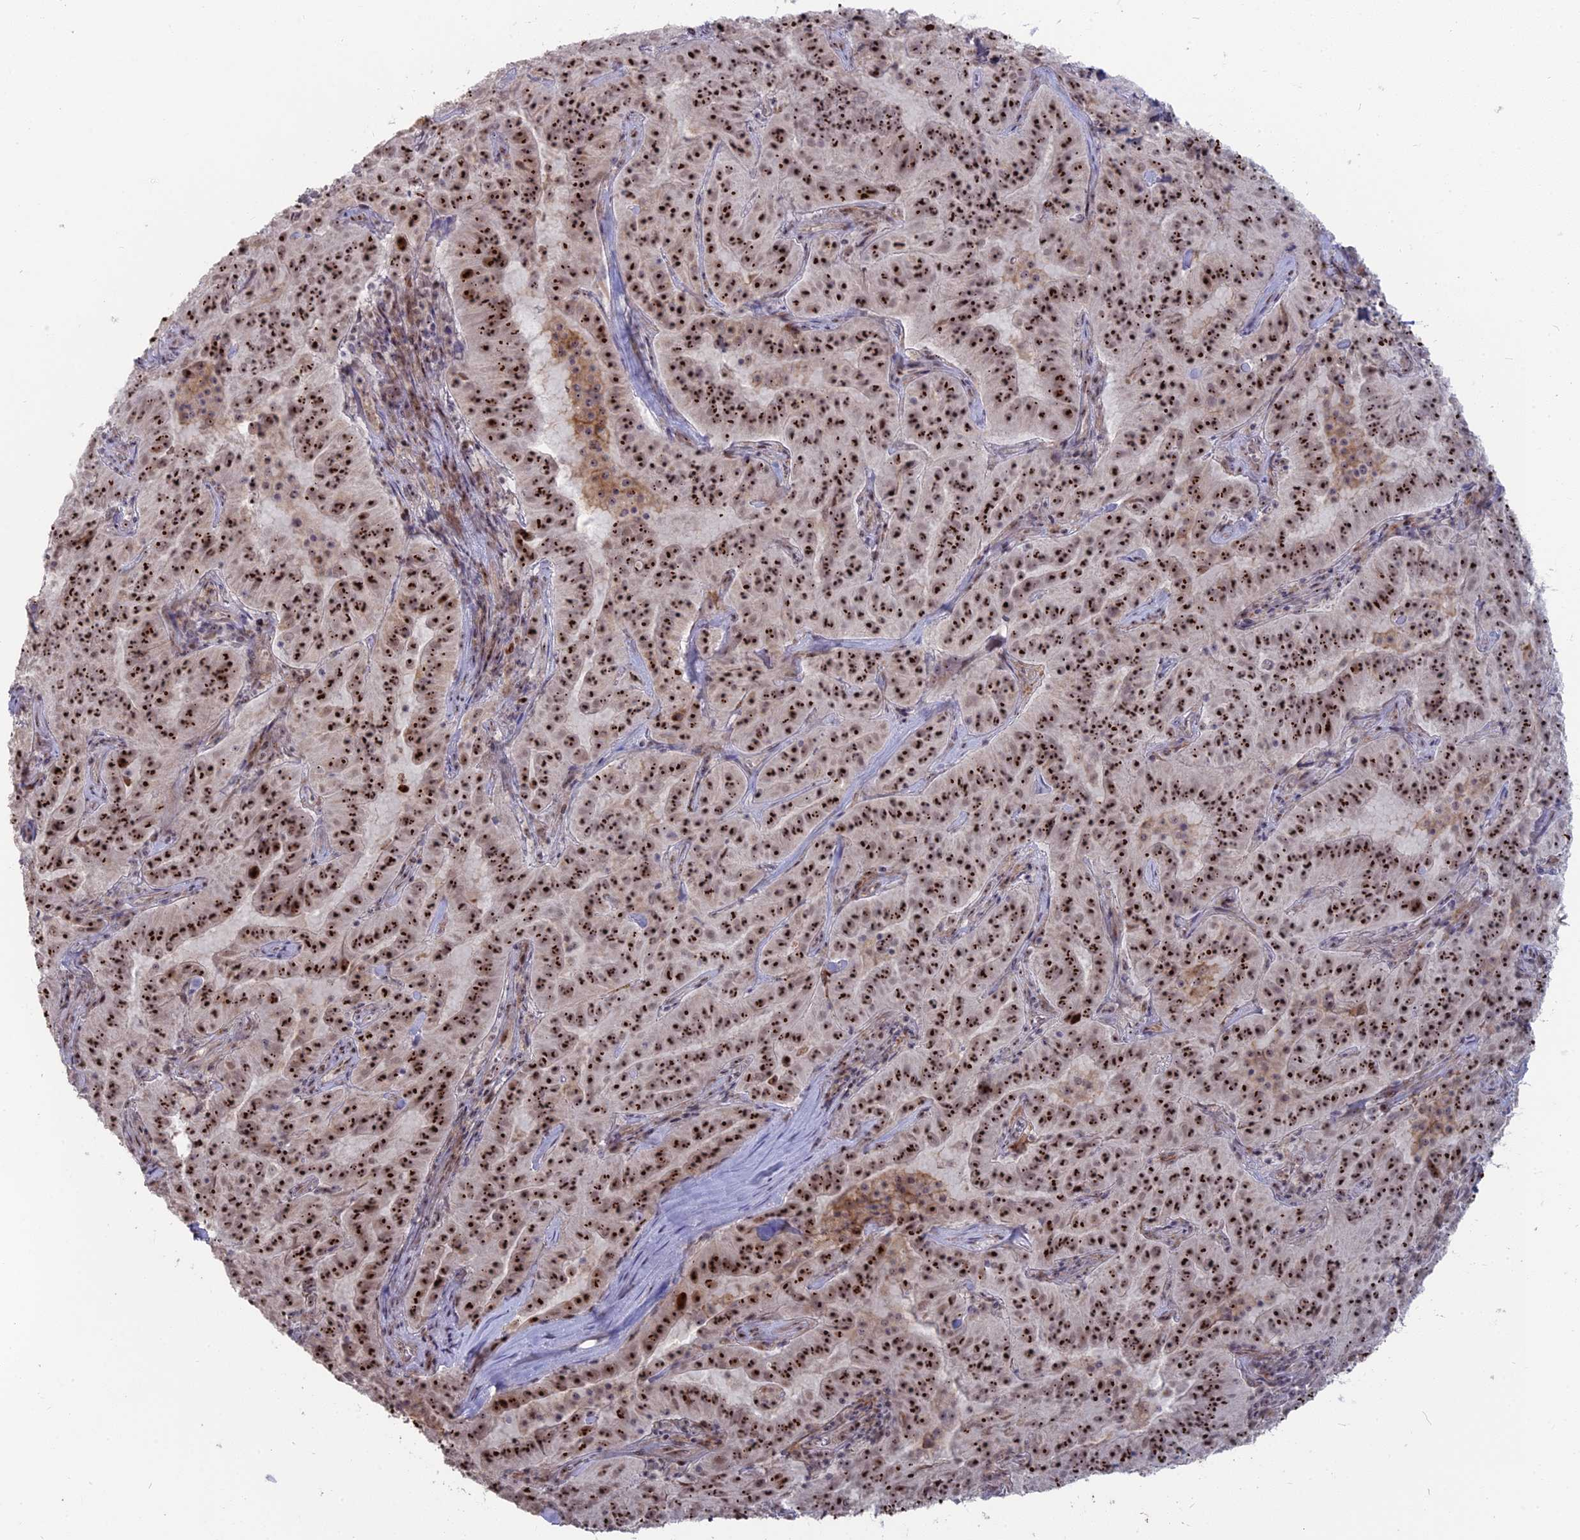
{"staining": {"intensity": "strong", "quantity": ">75%", "location": "nuclear"}, "tissue": "pancreatic cancer", "cell_type": "Tumor cells", "image_type": "cancer", "snomed": [{"axis": "morphology", "description": "Adenocarcinoma, NOS"}, {"axis": "topography", "description": "Pancreas"}], "caption": "High-magnification brightfield microscopy of pancreatic cancer stained with DAB (3,3'-diaminobenzidine) (brown) and counterstained with hematoxylin (blue). tumor cells exhibit strong nuclear positivity is identified in about>75% of cells.", "gene": "FAM131A", "patient": {"sex": "male", "age": 63}}